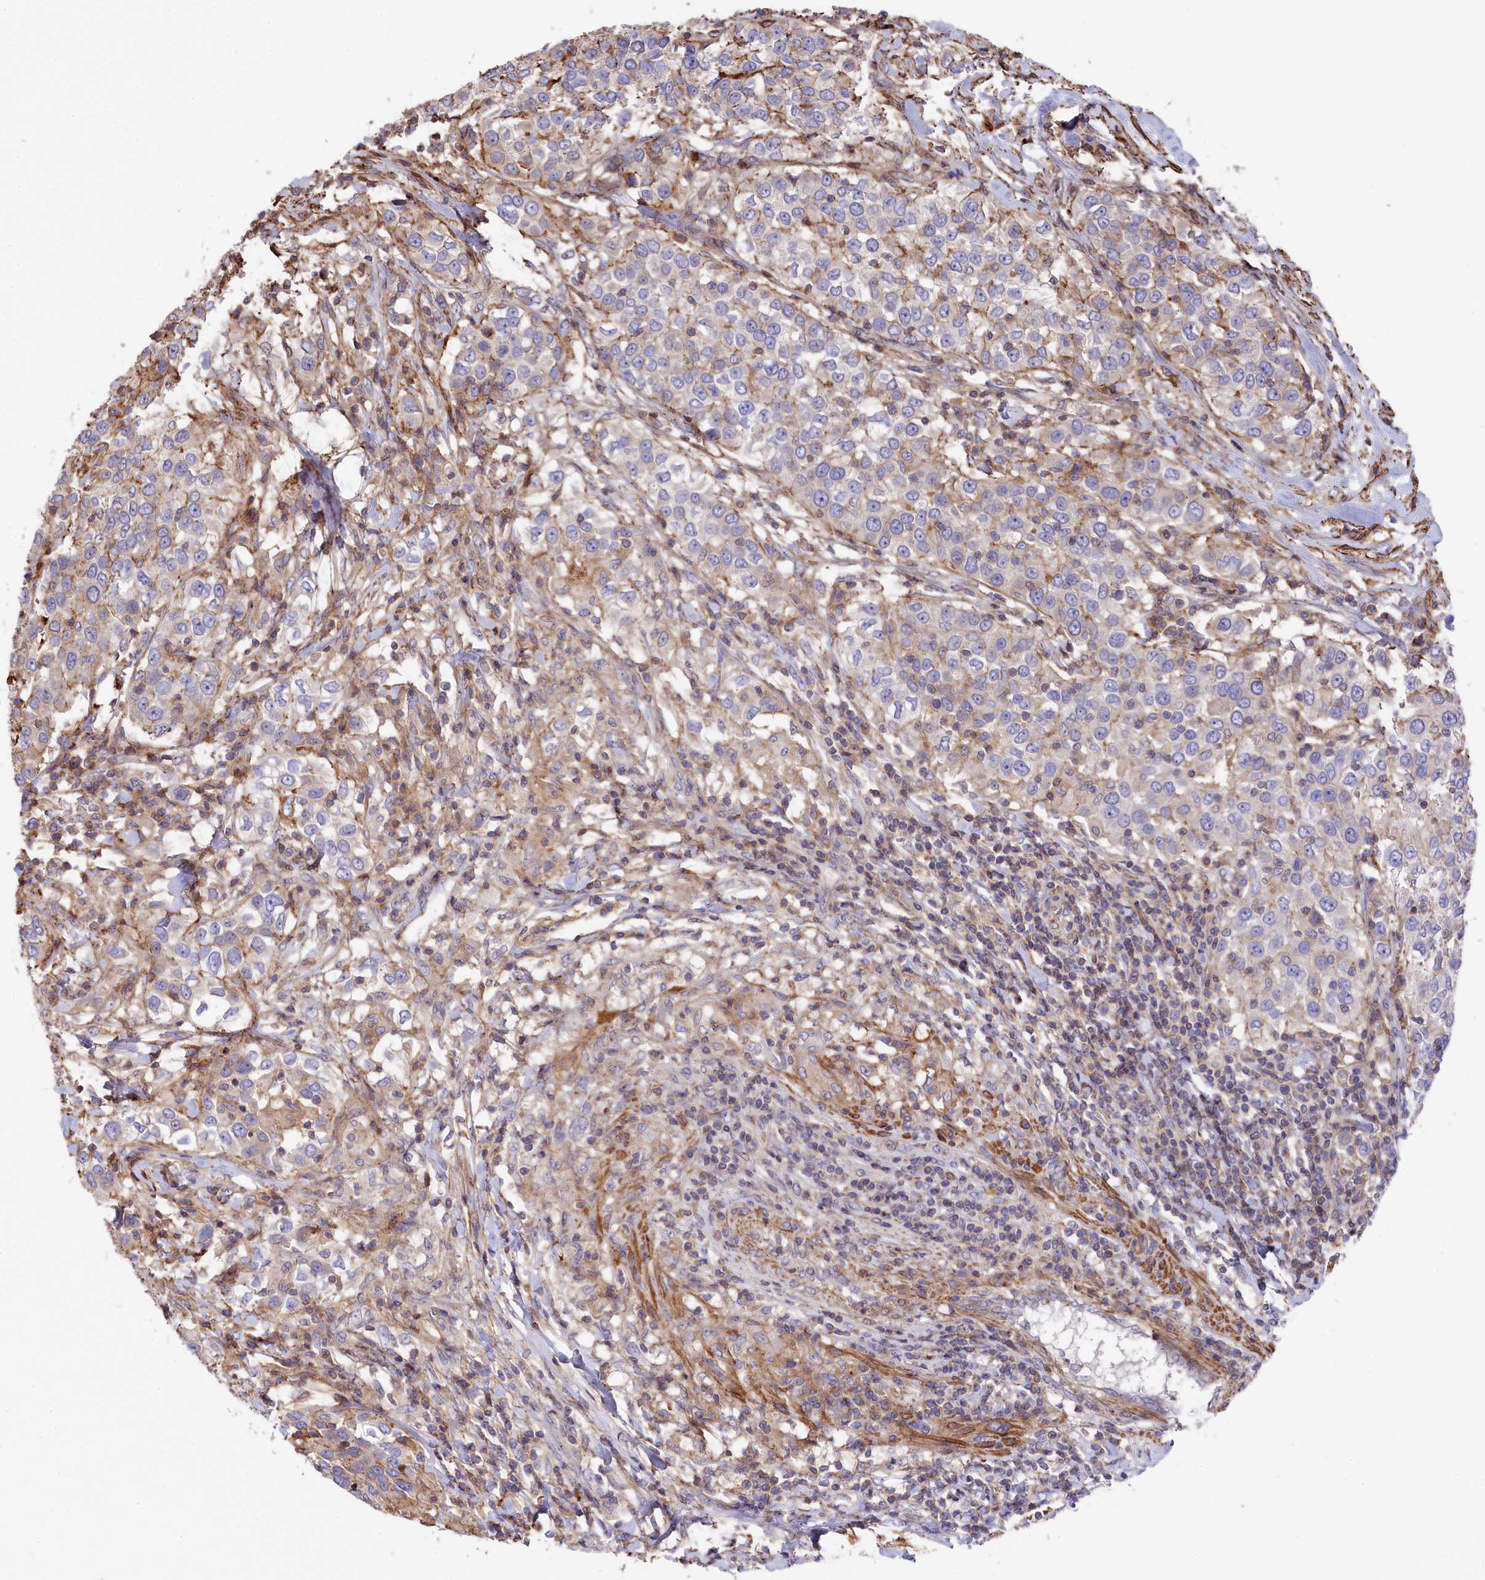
{"staining": {"intensity": "weak", "quantity": "<25%", "location": "cytoplasmic/membranous"}, "tissue": "urothelial cancer", "cell_type": "Tumor cells", "image_type": "cancer", "snomed": [{"axis": "morphology", "description": "Urothelial carcinoma, High grade"}, {"axis": "topography", "description": "Urinary bladder"}], "caption": "Histopathology image shows no protein expression in tumor cells of urothelial carcinoma (high-grade) tissue. The staining is performed using DAB brown chromogen with nuclei counter-stained in using hematoxylin.", "gene": "RAPSN", "patient": {"sex": "female", "age": 80}}